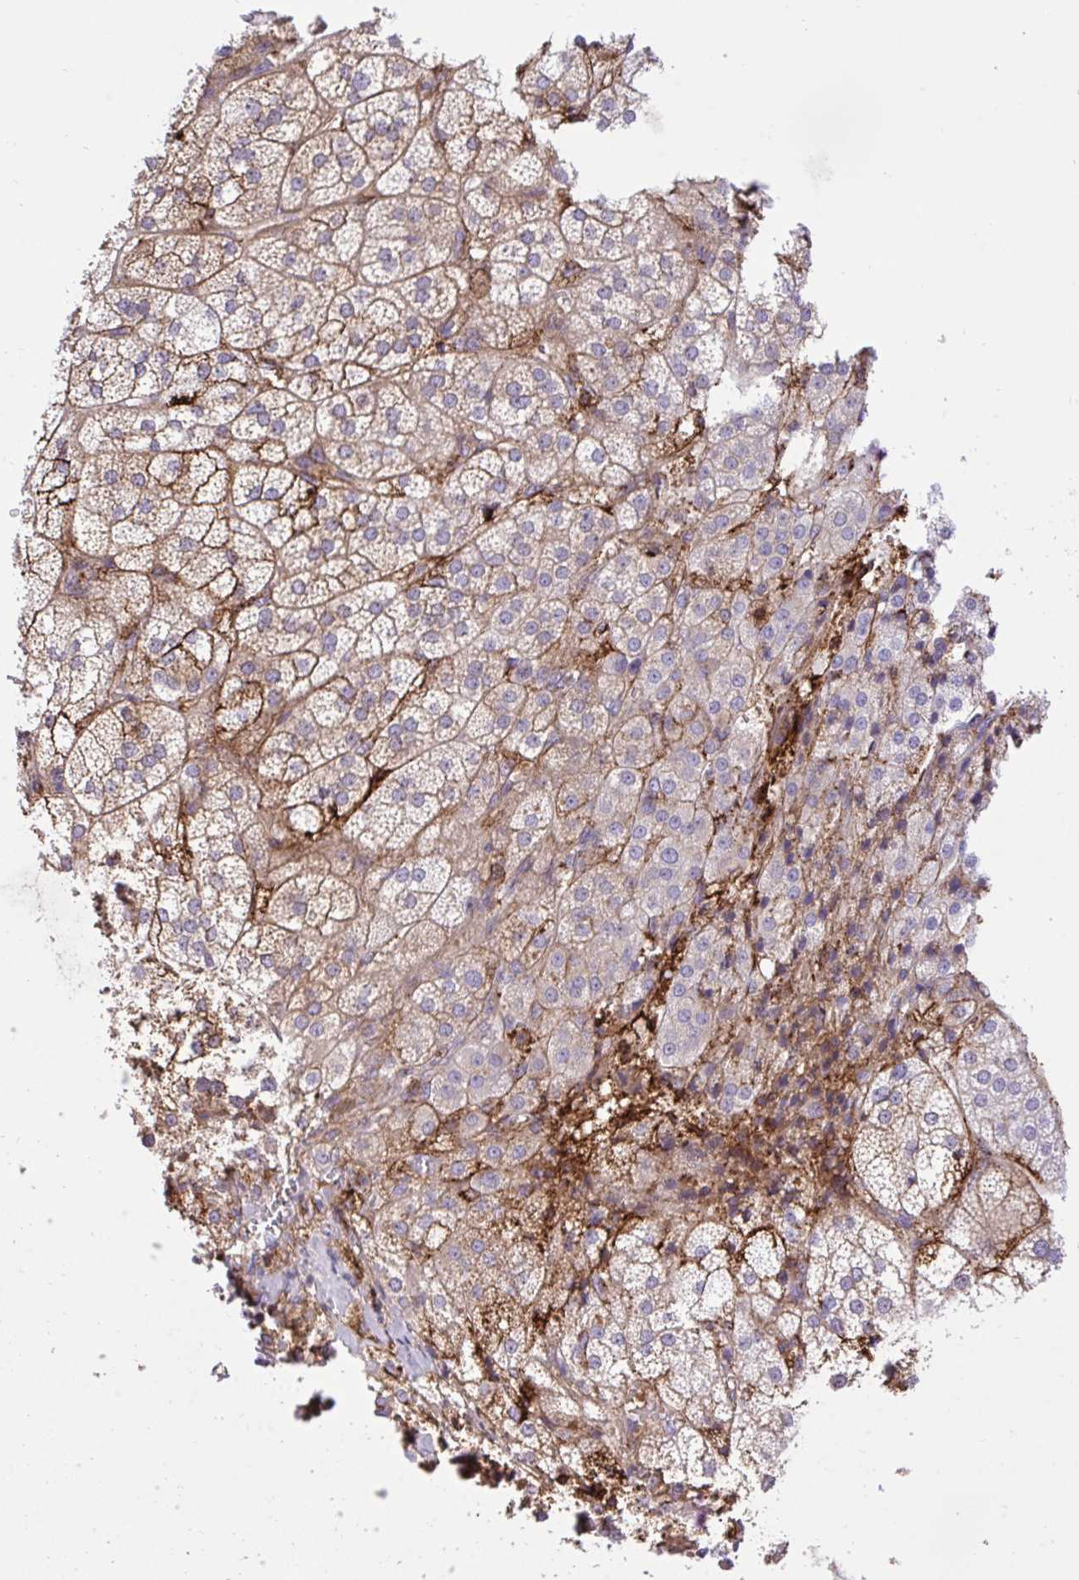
{"staining": {"intensity": "strong", "quantity": "25%-75%", "location": "cytoplasmic/membranous"}, "tissue": "adrenal gland", "cell_type": "Glandular cells", "image_type": "normal", "snomed": [{"axis": "morphology", "description": "Normal tissue, NOS"}, {"axis": "topography", "description": "Adrenal gland"}], "caption": "Immunohistochemical staining of unremarkable adrenal gland shows strong cytoplasmic/membranous protein staining in approximately 25%-75% of glandular cells. Nuclei are stained in blue.", "gene": "ERI1", "patient": {"sex": "female", "age": 60}}